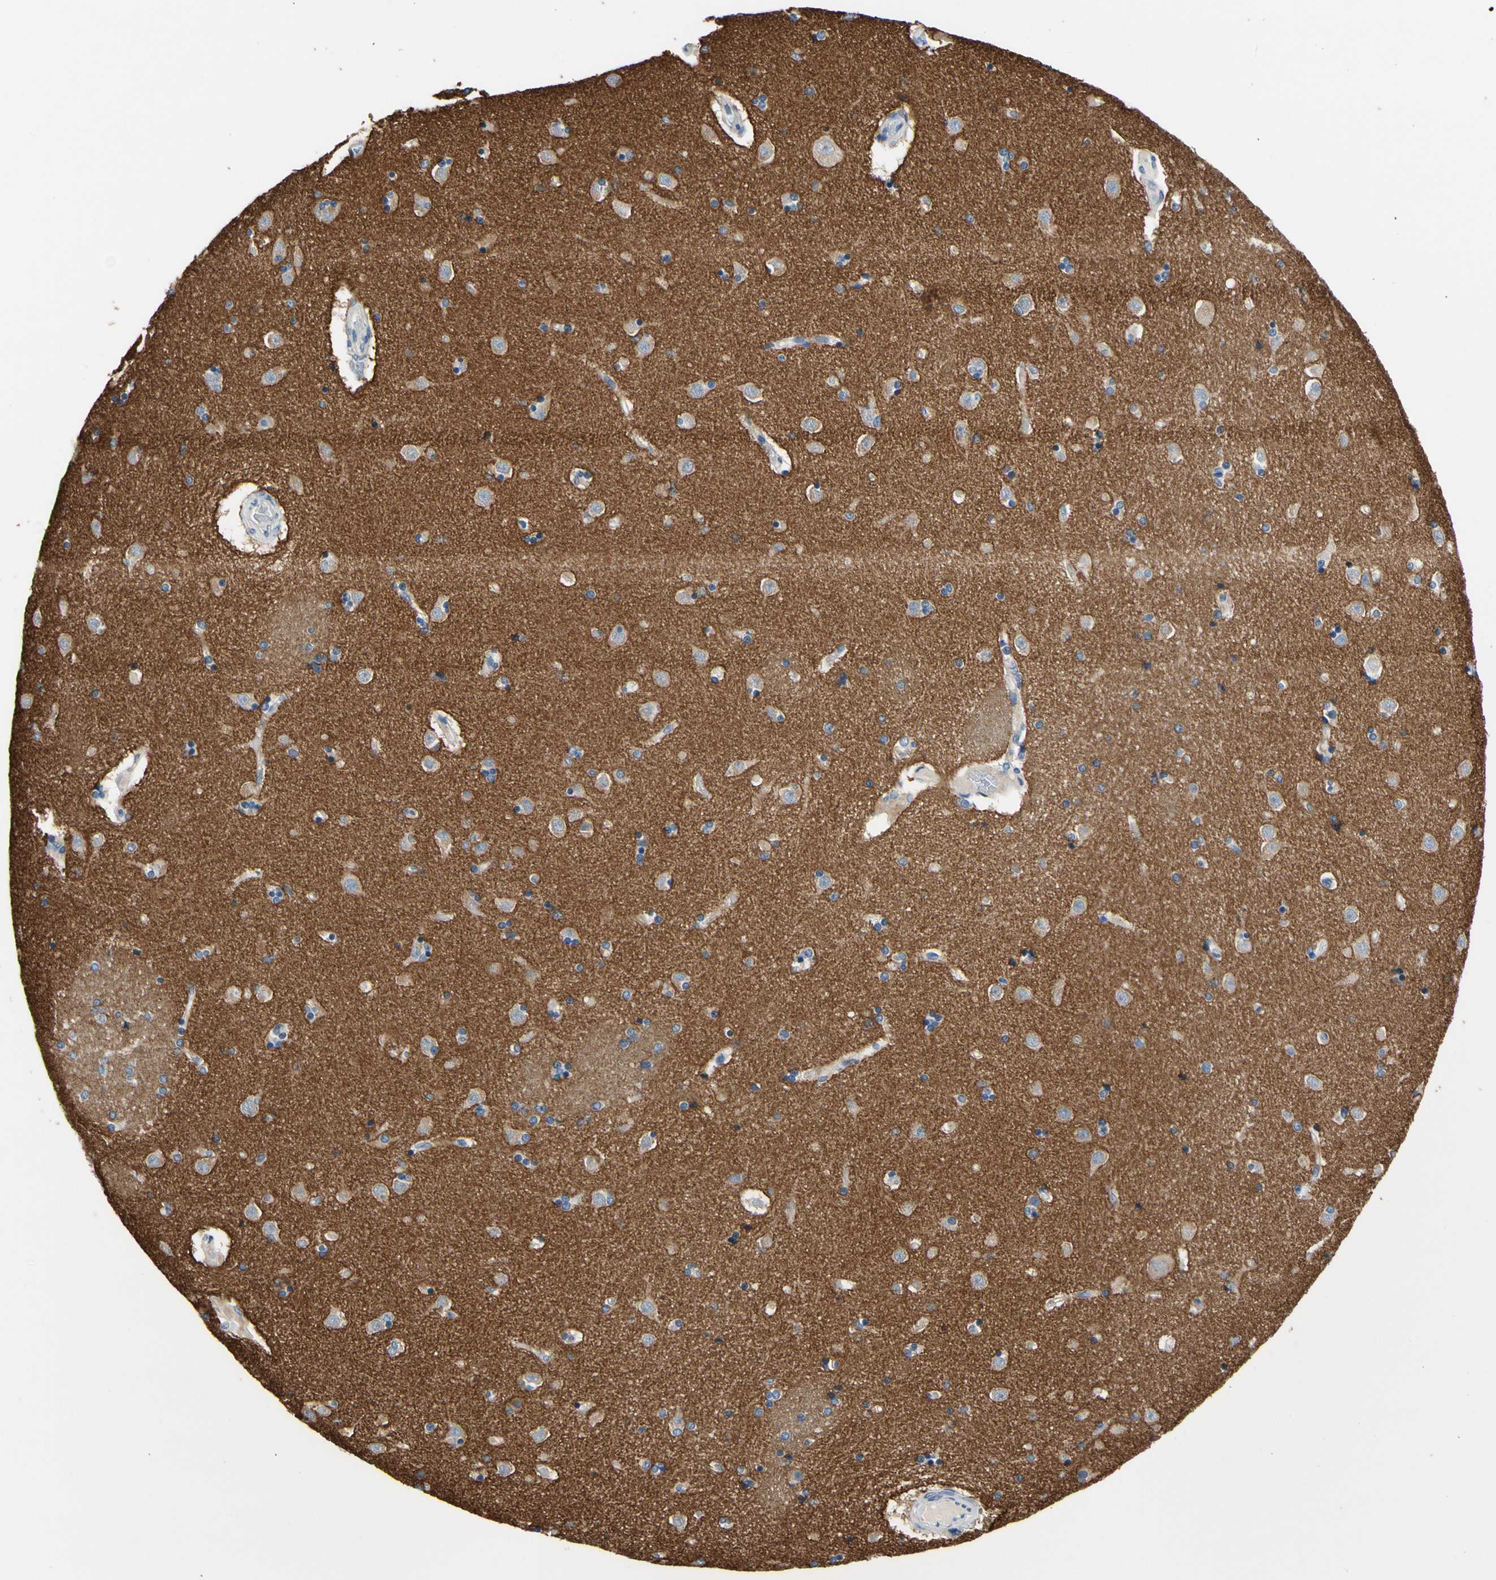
{"staining": {"intensity": "negative", "quantity": "none", "location": "none"}, "tissue": "caudate", "cell_type": "Glial cells", "image_type": "normal", "snomed": [{"axis": "morphology", "description": "Normal tissue, NOS"}, {"axis": "topography", "description": "Lateral ventricle wall"}], "caption": "The micrograph exhibits no staining of glial cells in unremarkable caudate. (DAB (3,3'-diaminobenzidine) immunohistochemistry (IHC) visualized using brightfield microscopy, high magnification).", "gene": "STXBP1", "patient": {"sex": "female", "age": 54}}